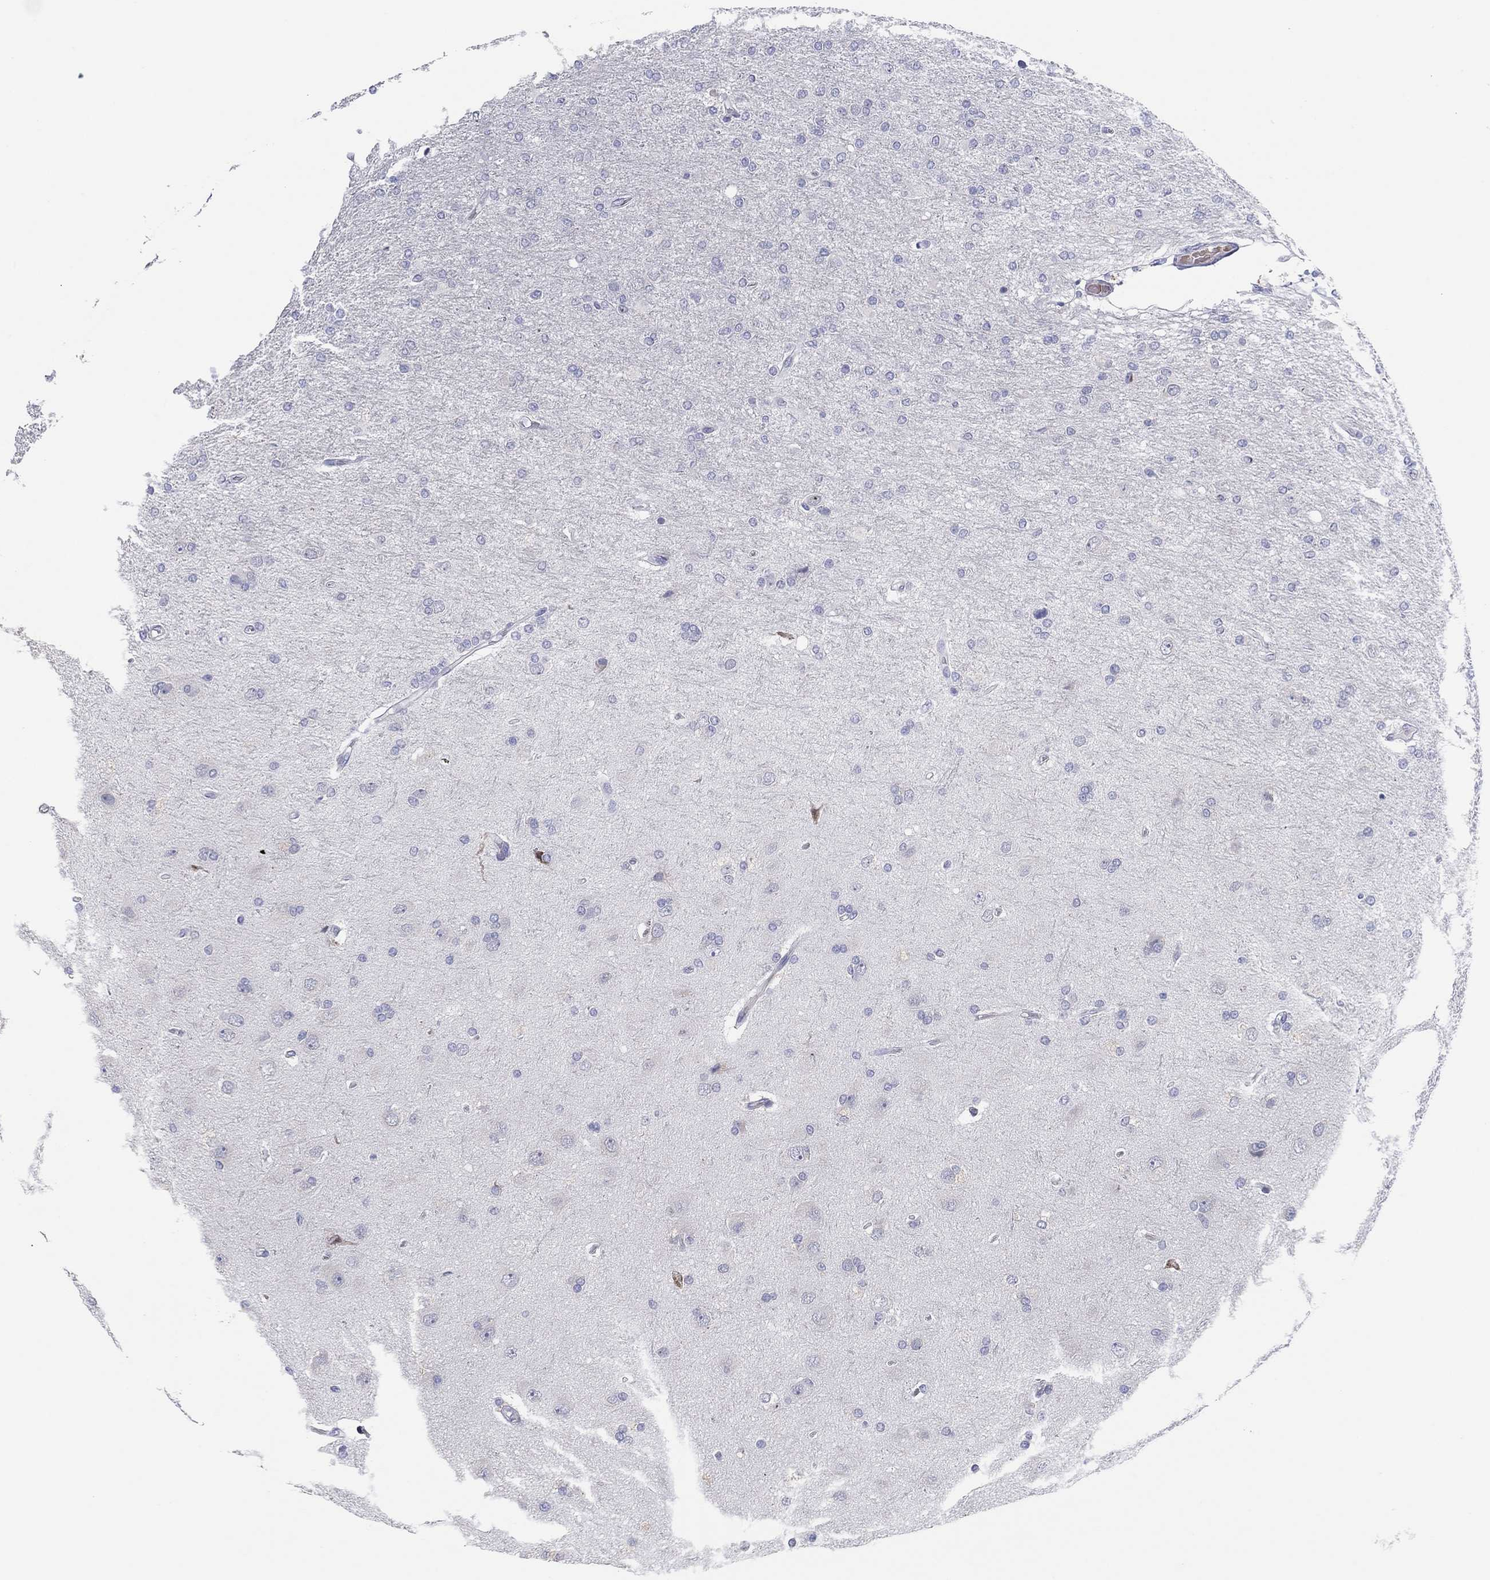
{"staining": {"intensity": "negative", "quantity": "none", "location": "none"}, "tissue": "glioma", "cell_type": "Tumor cells", "image_type": "cancer", "snomed": [{"axis": "morphology", "description": "Glioma, malignant, High grade"}, {"axis": "topography", "description": "Cerebral cortex"}], "caption": "Immunohistochemistry (IHC) of human malignant glioma (high-grade) shows no staining in tumor cells.", "gene": "HEATR4", "patient": {"sex": "male", "age": 70}}